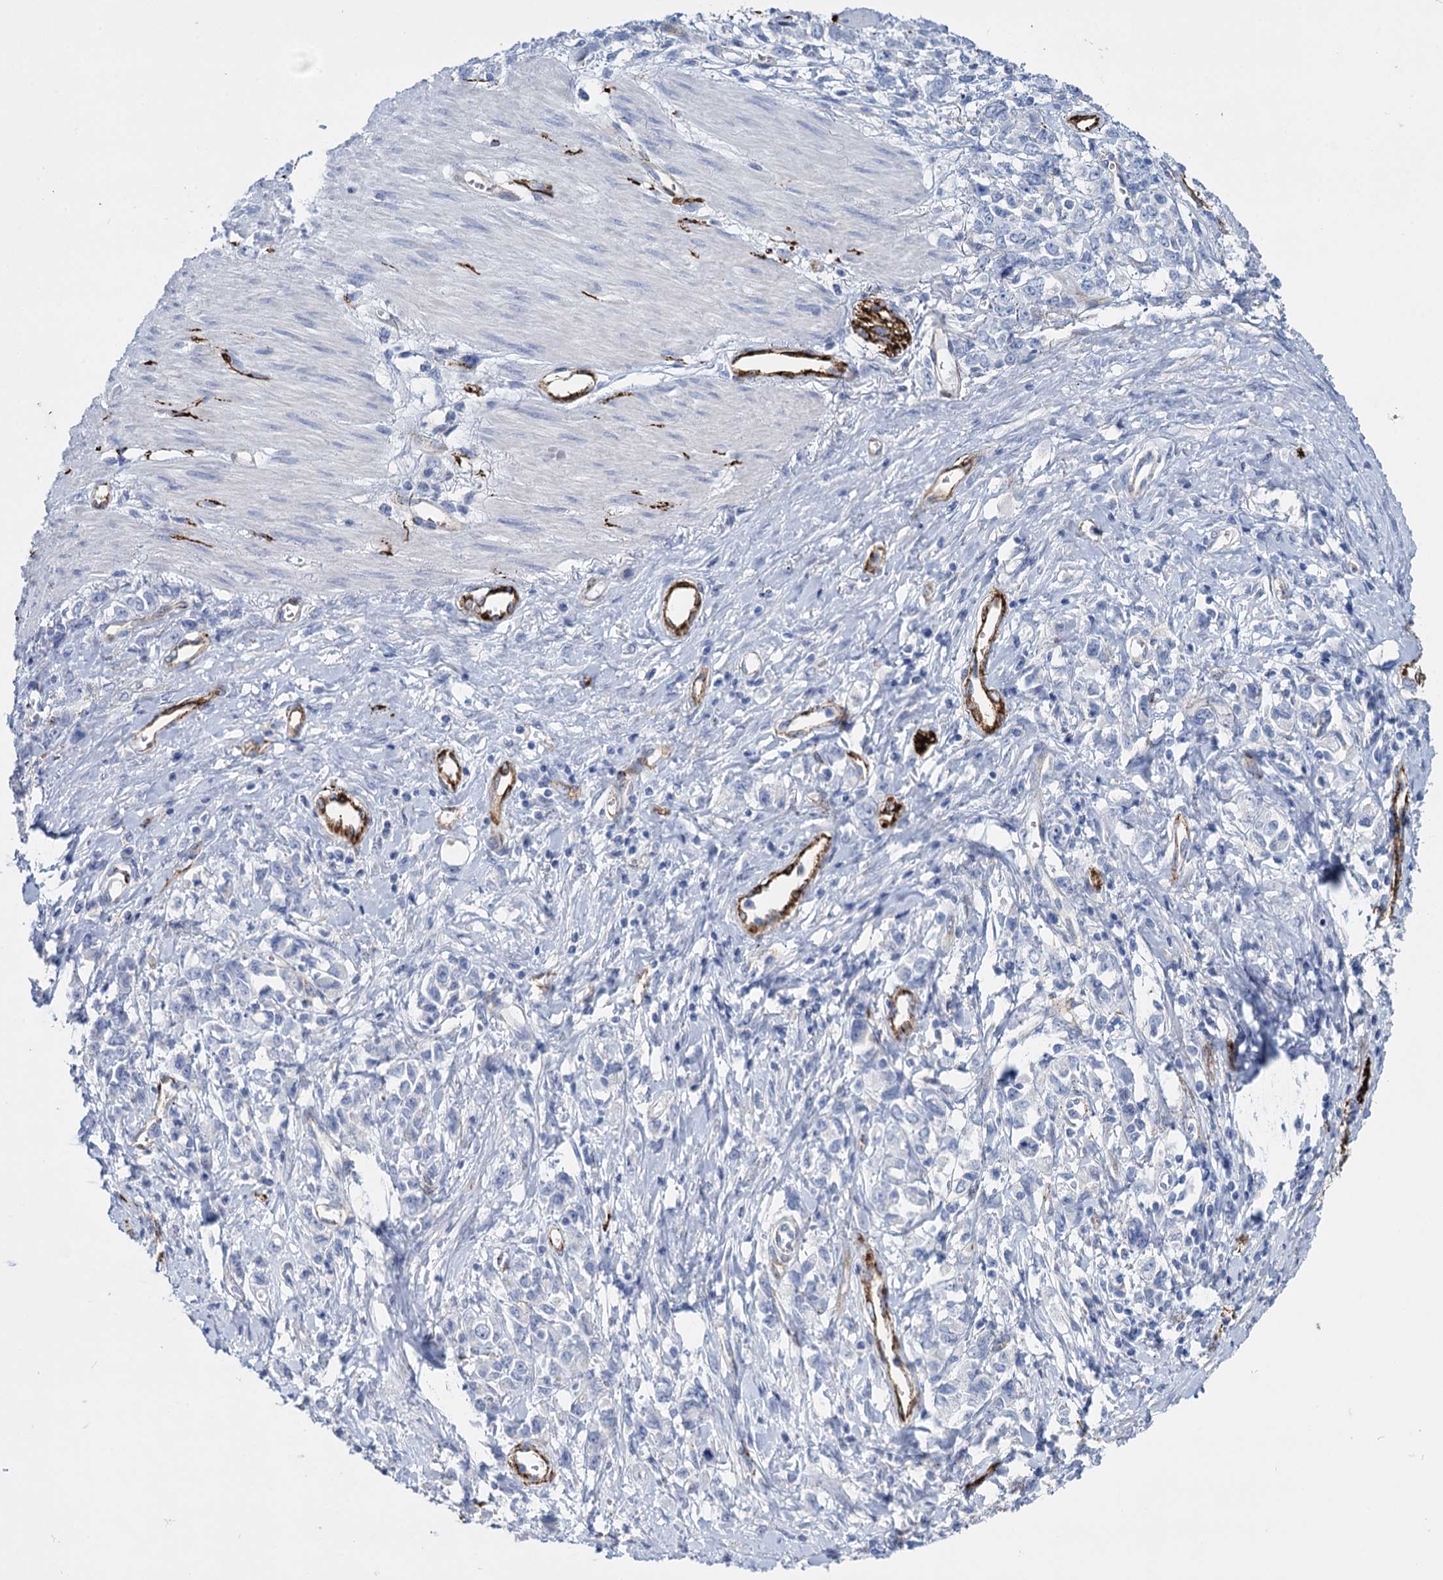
{"staining": {"intensity": "negative", "quantity": "none", "location": "none"}, "tissue": "stomach cancer", "cell_type": "Tumor cells", "image_type": "cancer", "snomed": [{"axis": "morphology", "description": "Adenocarcinoma, NOS"}, {"axis": "topography", "description": "Stomach"}], "caption": "Tumor cells show no significant protein expression in adenocarcinoma (stomach).", "gene": "SNCG", "patient": {"sex": "female", "age": 76}}